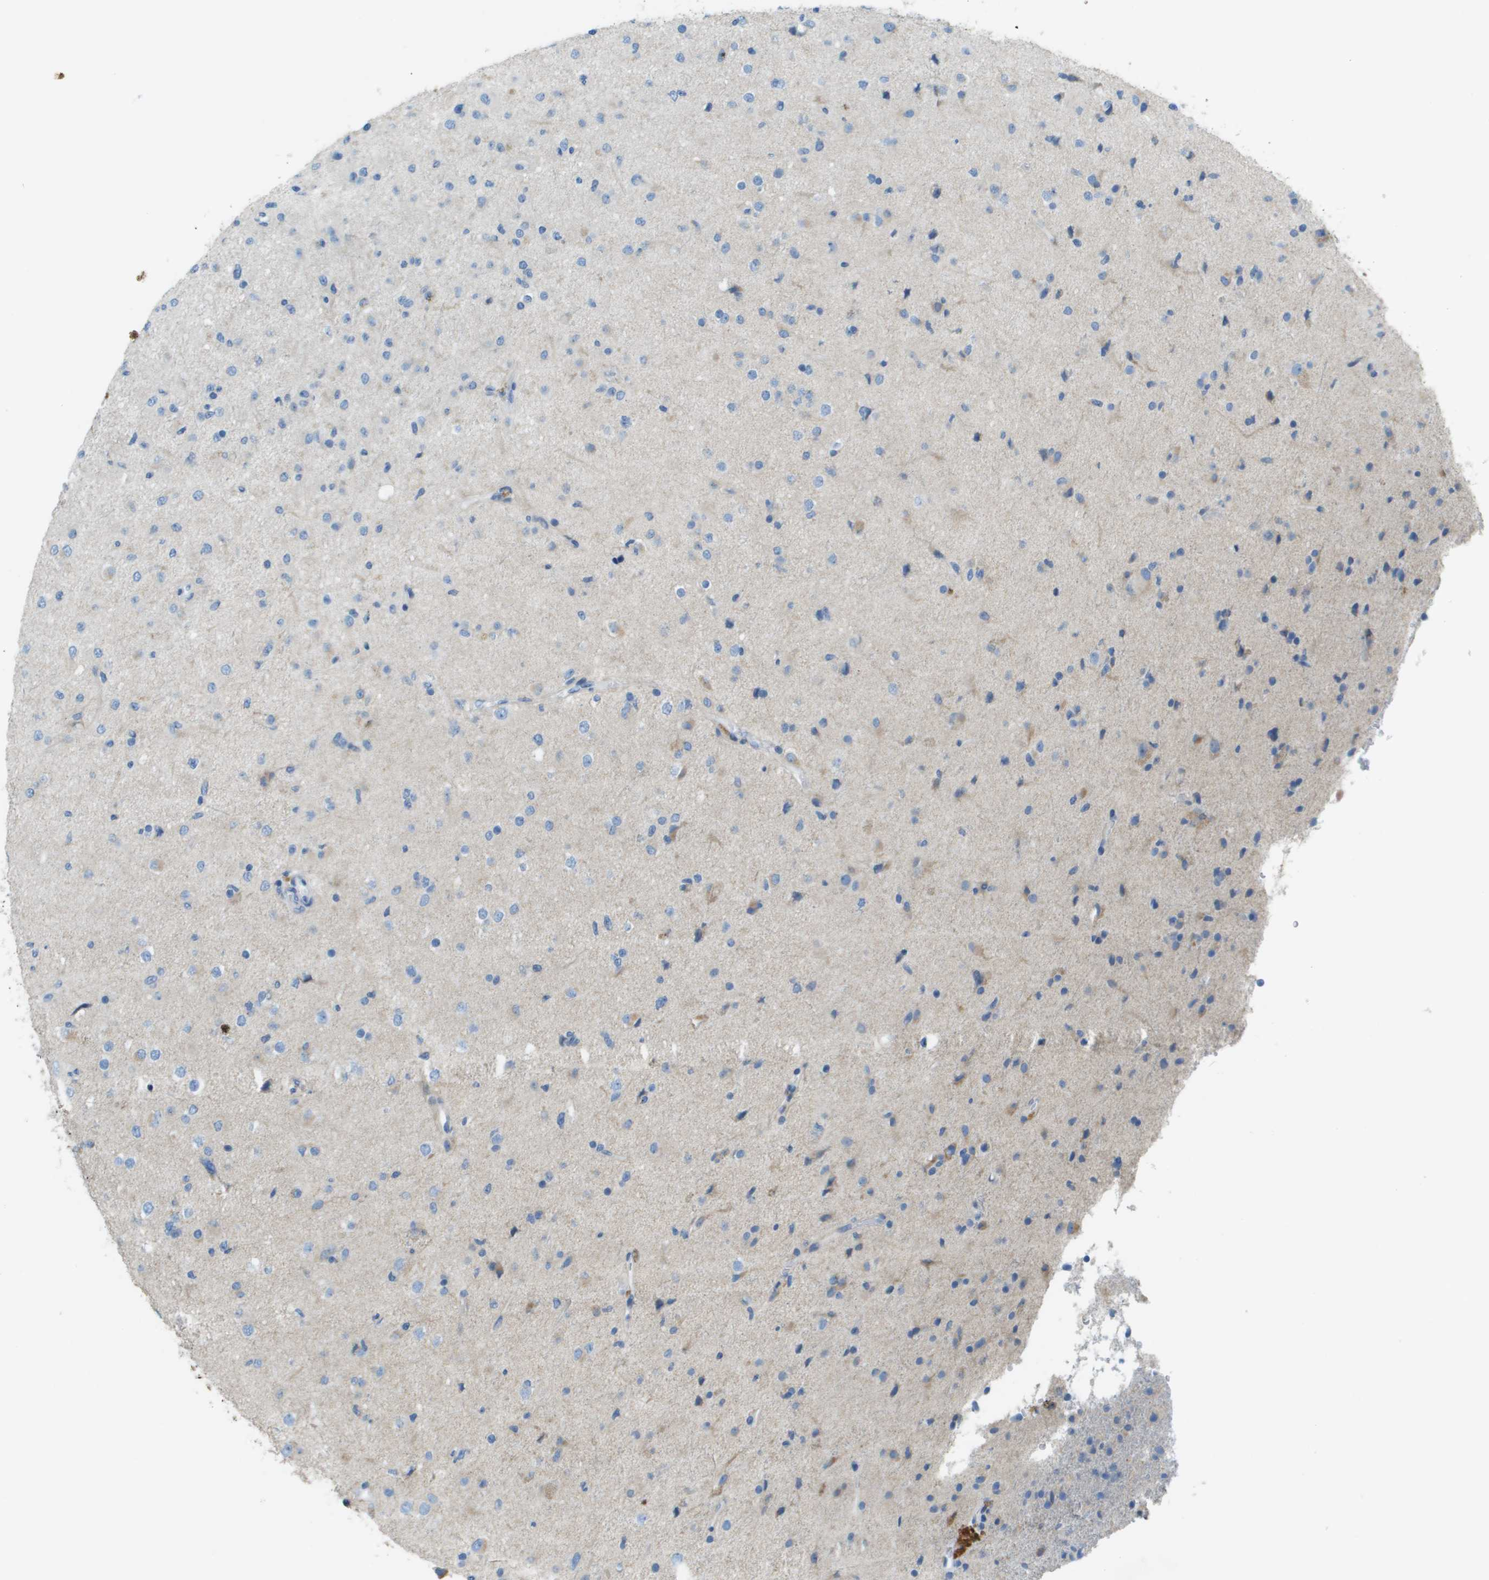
{"staining": {"intensity": "weak", "quantity": "<25%", "location": "cytoplasmic/membranous"}, "tissue": "glioma", "cell_type": "Tumor cells", "image_type": "cancer", "snomed": [{"axis": "morphology", "description": "Glioma, malignant, Low grade"}, {"axis": "topography", "description": "Brain"}], "caption": "This photomicrograph is of glioma stained with immunohistochemistry (IHC) to label a protein in brown with the nuclei are counter-stained blue. There is no staining in tumor cells.", "gene": "SDC1", "patient": {"sex": "male", "age": 65}}